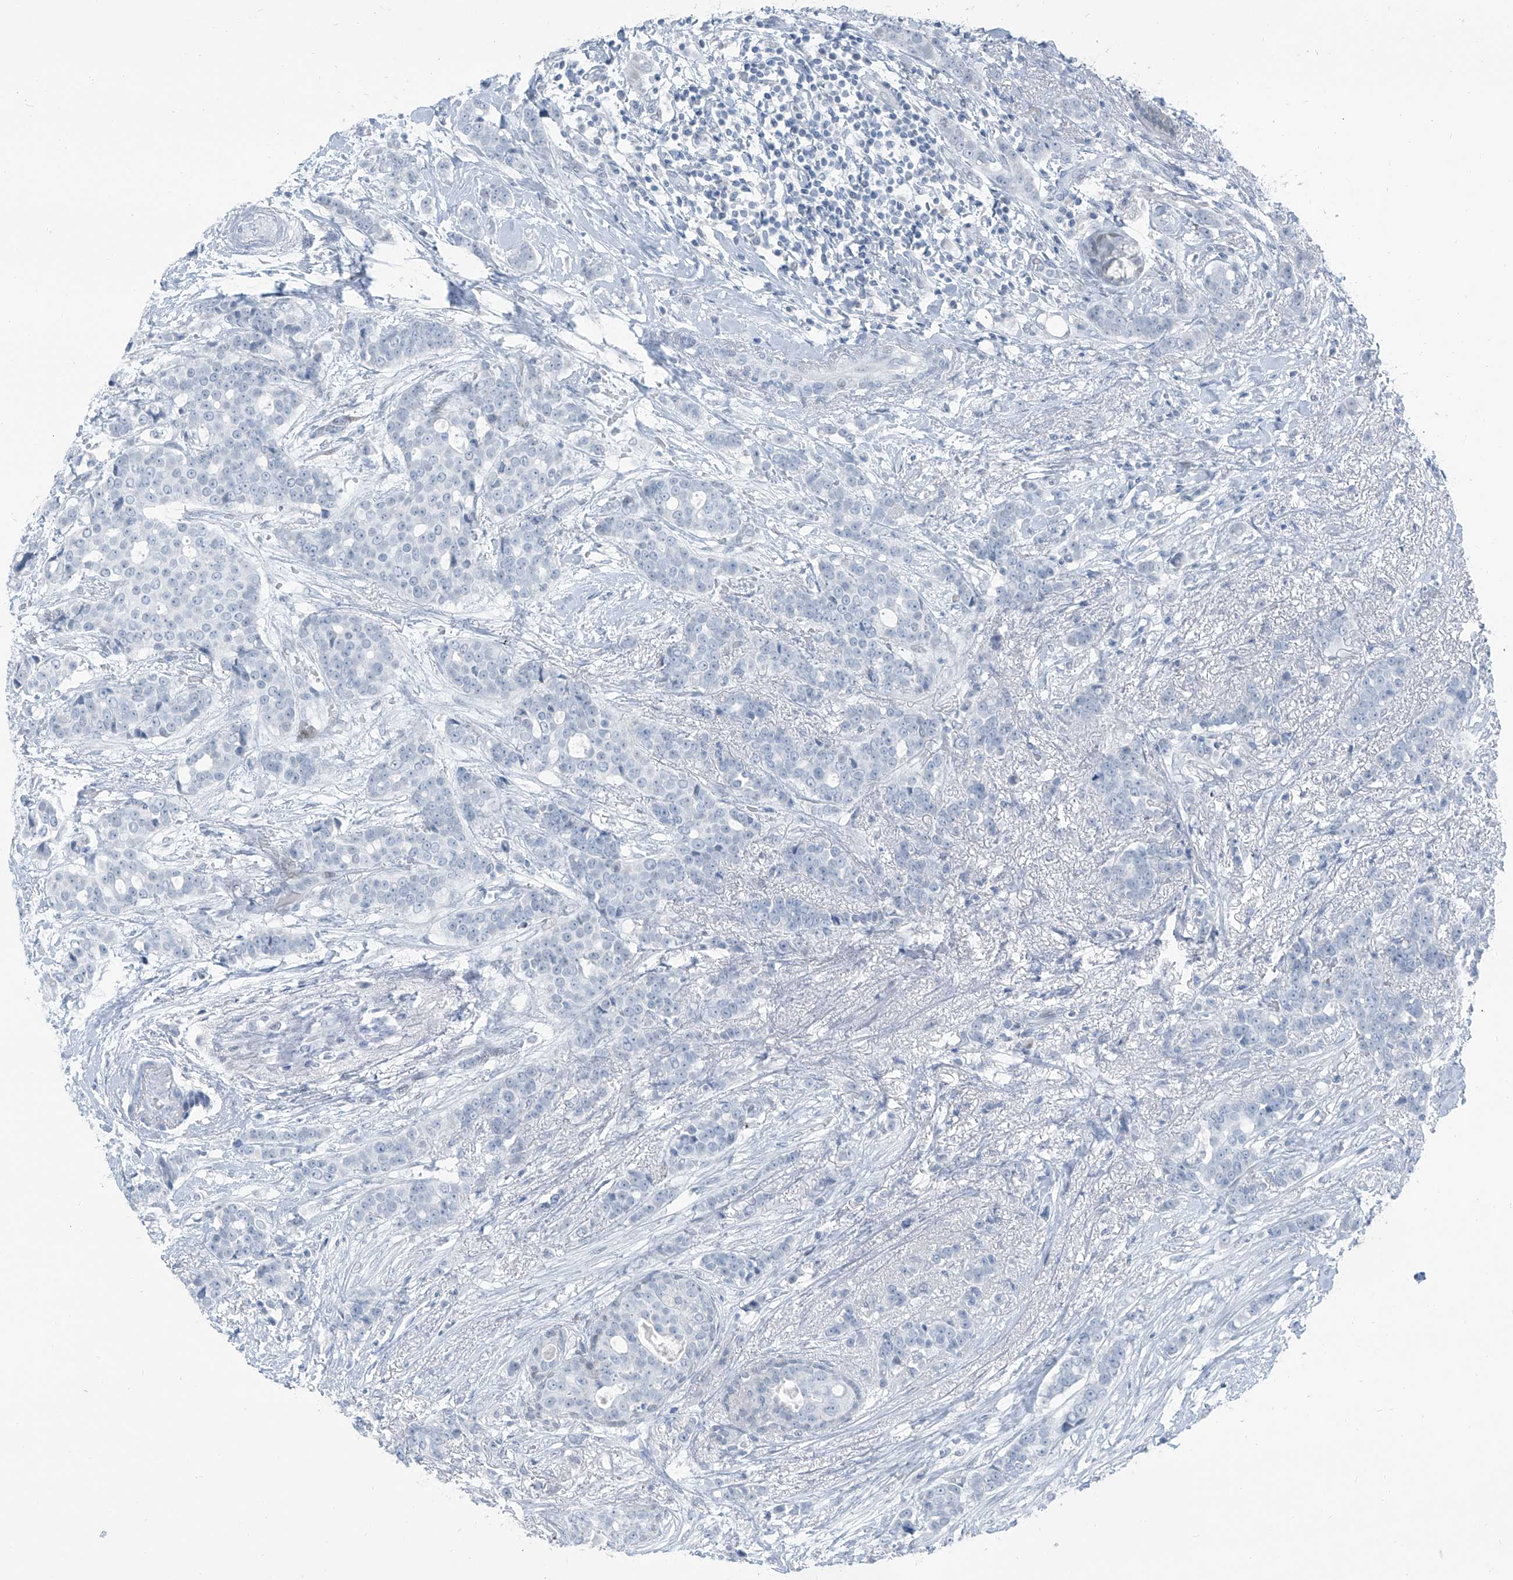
{"staining": {"intensity": "negative", "quantity": "none", "location": "none"}, "tissue": "breast cancer", "cell_type": "Tumor cells", "image_type": "cancer", "snomed": [{"axis": "morphology", "description": "Lobular carcinoma"}, {"axis": "topography", "description": "Breast"}], "caption": "High magnification brightfield microscopy of lobular carcinoma (breast) stained with DAB (brown) and counterstained with hematoxylin (blue): tumor cells show no significant staining. The staining was performed using DAB to visualize the protein expression in brown, while the nuclei were stained in blue with hematoxylin (Magnification: 20x).", "gene": "RGN", "patient": {"sex": "female", "age": 51}}